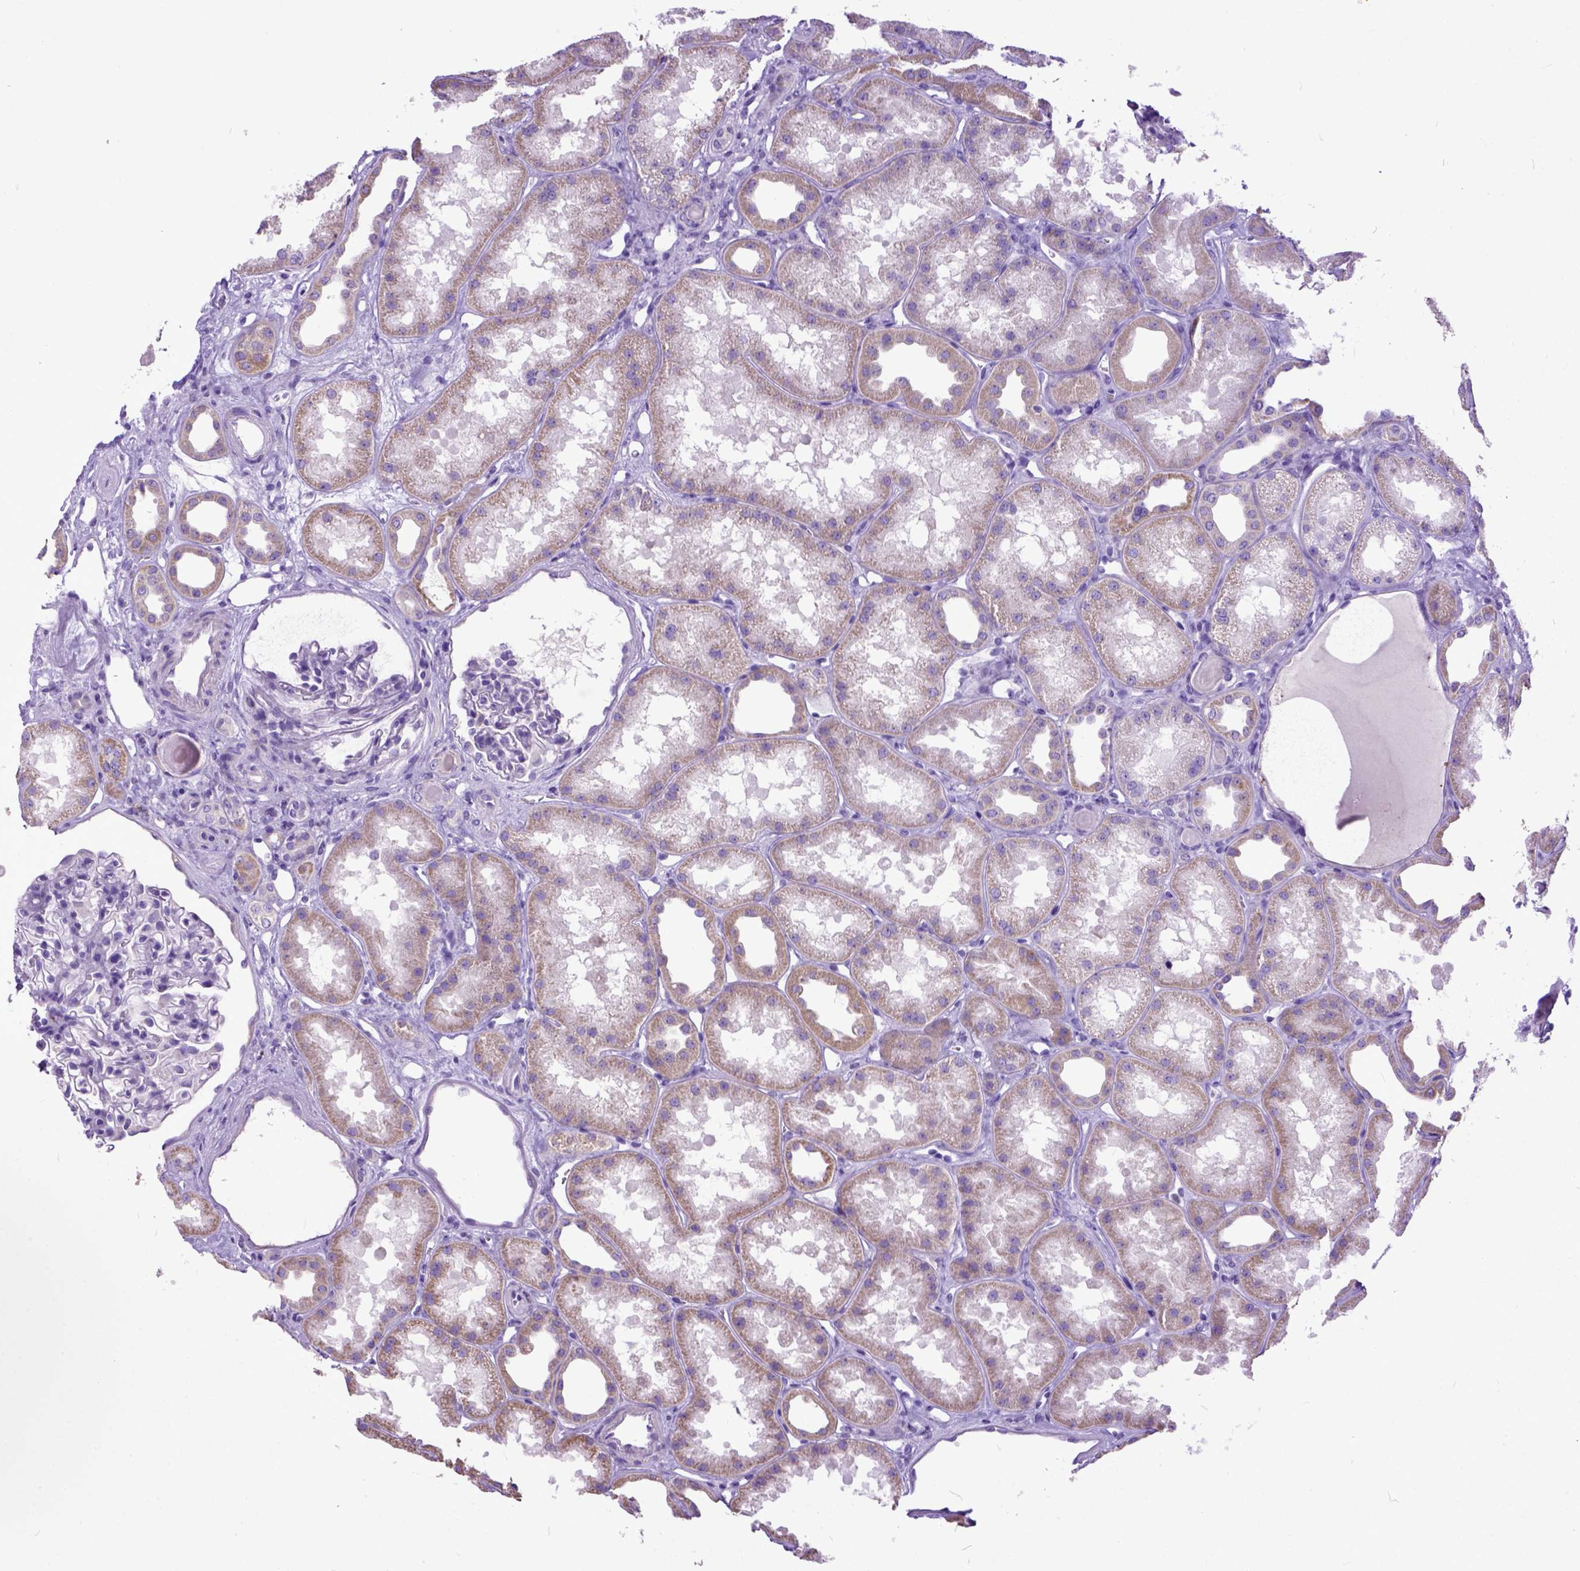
{"staining": {"intensity": "negative", "quantity": "none", "location": "none"}, "tissue": "kidney", "cell_type": "Cells in glomeruli", "image_type": "normal", "snomed": [{"axis": "morphology", "description": "Normal tissue, NOS"}, {"axis": "topography", "description": "Kidney"}], "caption": "This is an IHC photomicrograph of normal human kidney. There is no staining in cells in glomeruli.", "gene": "CRB1", "patient": {"sex": "male", "age": 61}}